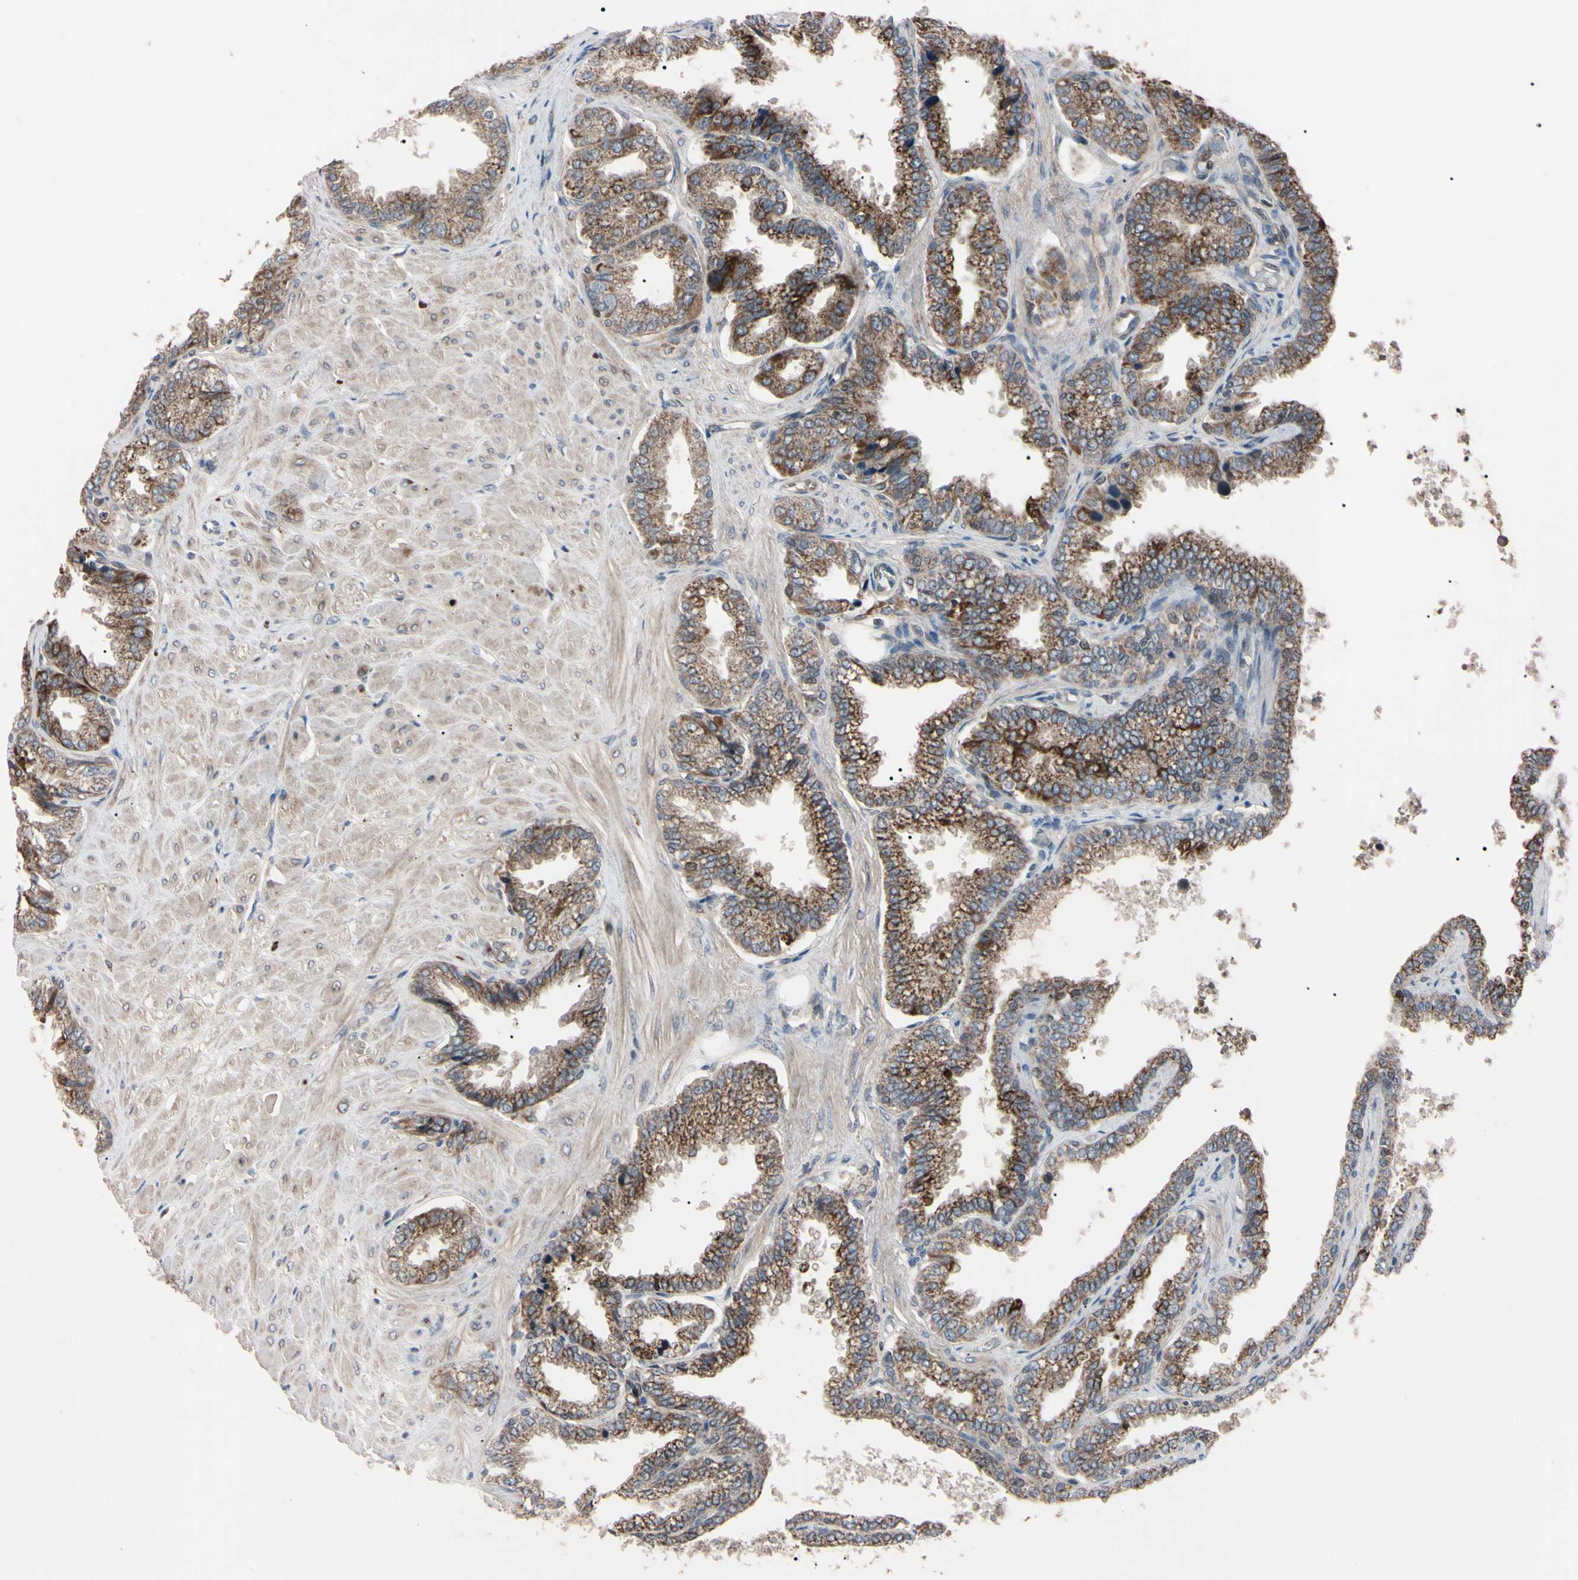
{"staining": {"intensity": "moderate", "quantity": "25%-75%", "location": "cytoplasmic/membranous"}, "tissue": "seminal vesicle", "cell_type": "Glandular cells", "image_type": "normal", "snomed": [{"axis": "morphology", "description": "Normal tissue, NOS"}, {"axis": "topography", "description": "Seminal veicle"}], "caption": "Brown immunohistochemical staining in normal seminal vesicle demonstrates moderate cytoplasmic/membranous positivity in approximately 25%-75% of glandular cells. (DAB (3,3'-diaminobenzidine) IHC, brown staining for protein, blue staining for nuclei).", "gene": "TNFRSF1A", "patient": {"sex": "male", "age": 46}}